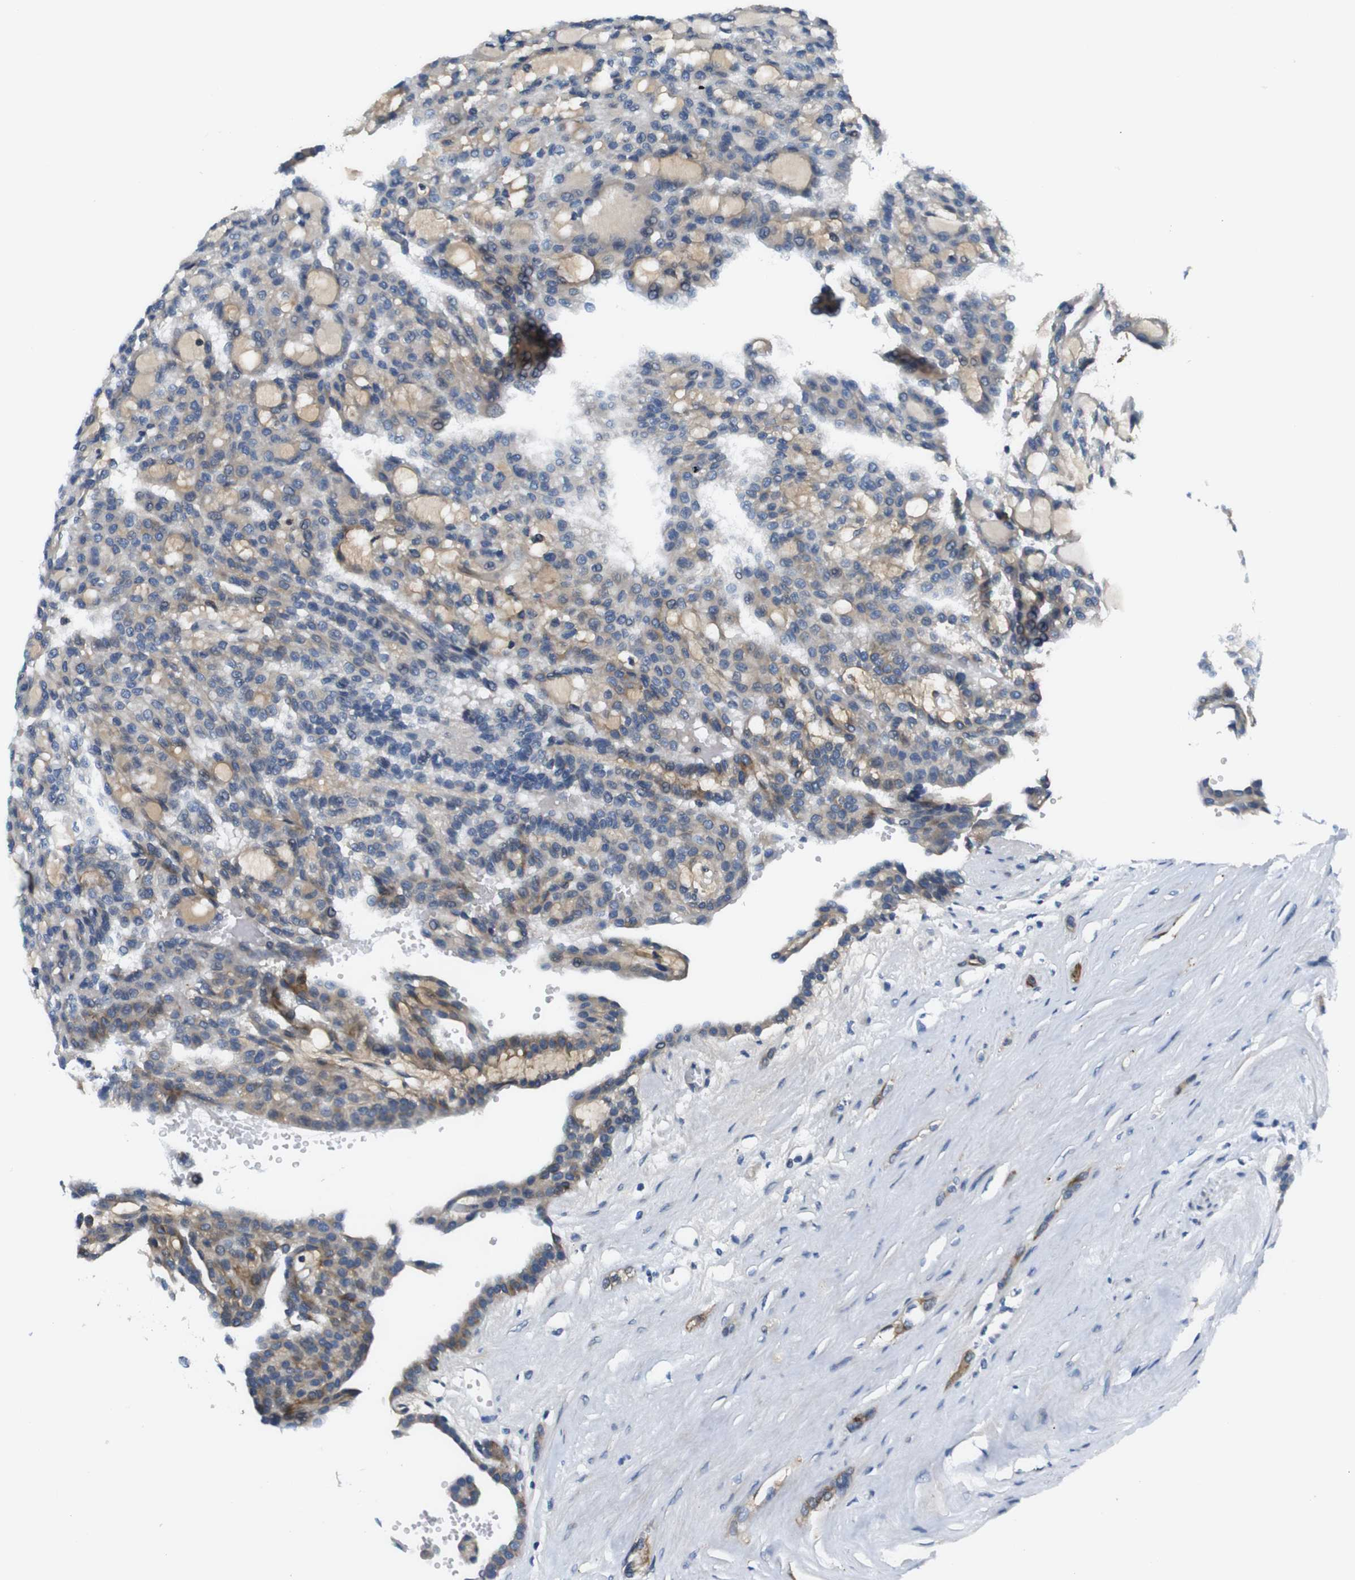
{"staining": {"intensity": "moderate", "quantity": "25%-75%", "location": "cytoplasmic/membranous"}, "tissue": "renal cancer", "cell_type": "Tumor cells", "image_type": "cancer", "snomed": [{"axis": "morphology", "description": "Adenocarcinoma, NOS"}, {"axis": "topography", "description": "Kidney"}], "caption": "This is an image of immunohistochemistry (IHC) staining of renal adenocarcinoma, which shows moderate expression in the cytoplasmic/membranous of tumor cells.", "gene": "ZDHHC3", "patient": {"sex": "male", "age": 63}}